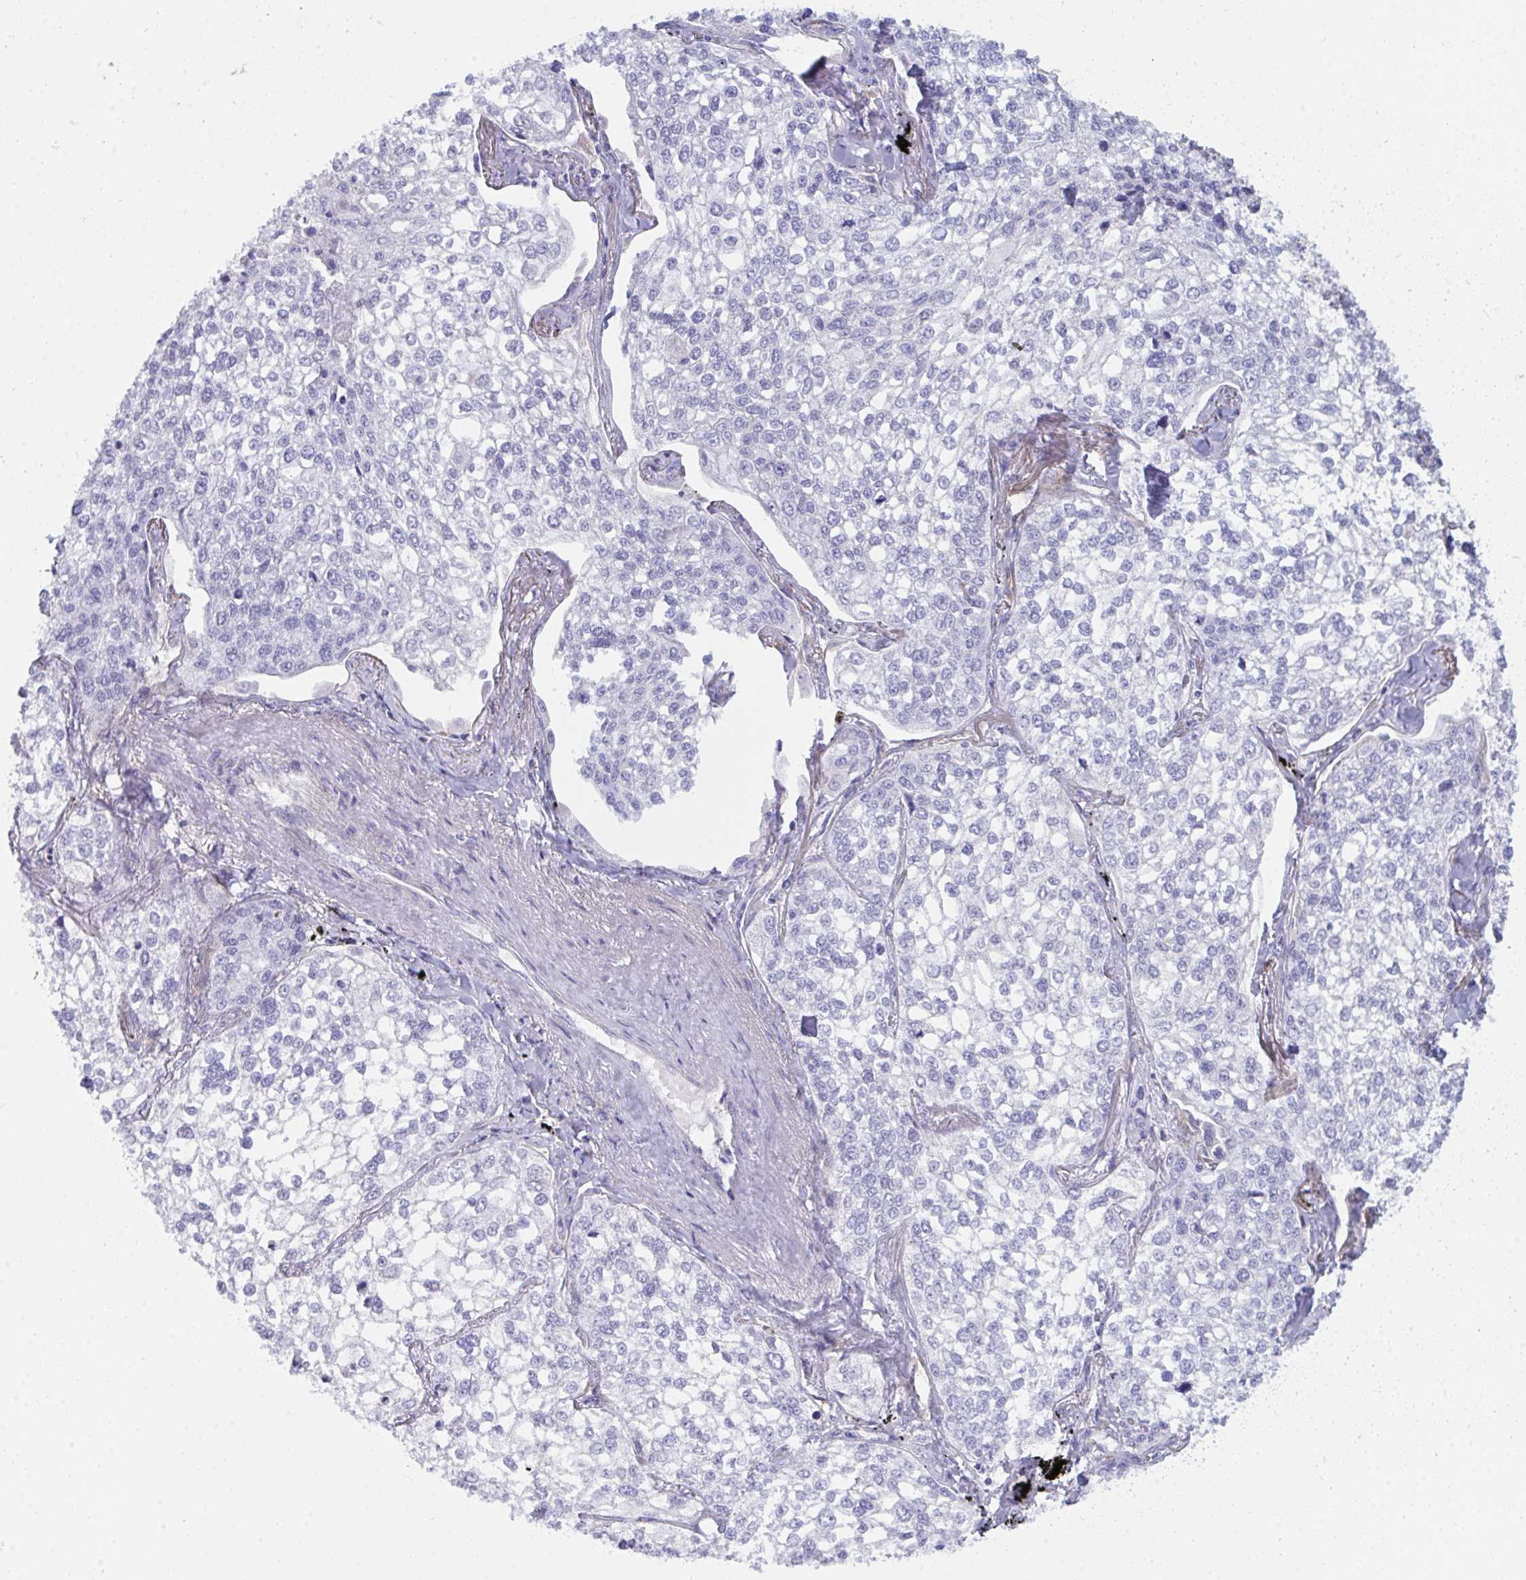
{"staining": {"intensity": "negative", "quantity": "none", "location": "none"}, "tissue": "lung cancer", "cell_type": "Tumor cells", "image_type": "cancer", "snomed": [{"axis": "morphology", "description": "Squamous cell carcinoma, NOS"}, {"axis": "topography", "description": "Lung"}], "caption": "Lung squamous cell carcinoma was stained to show a protein in brown. There is no significant staining in tumor cells. Nuclei are stained in blue.", "gene": "GAB1", "patient": {"sex": "male", "age": 74}}